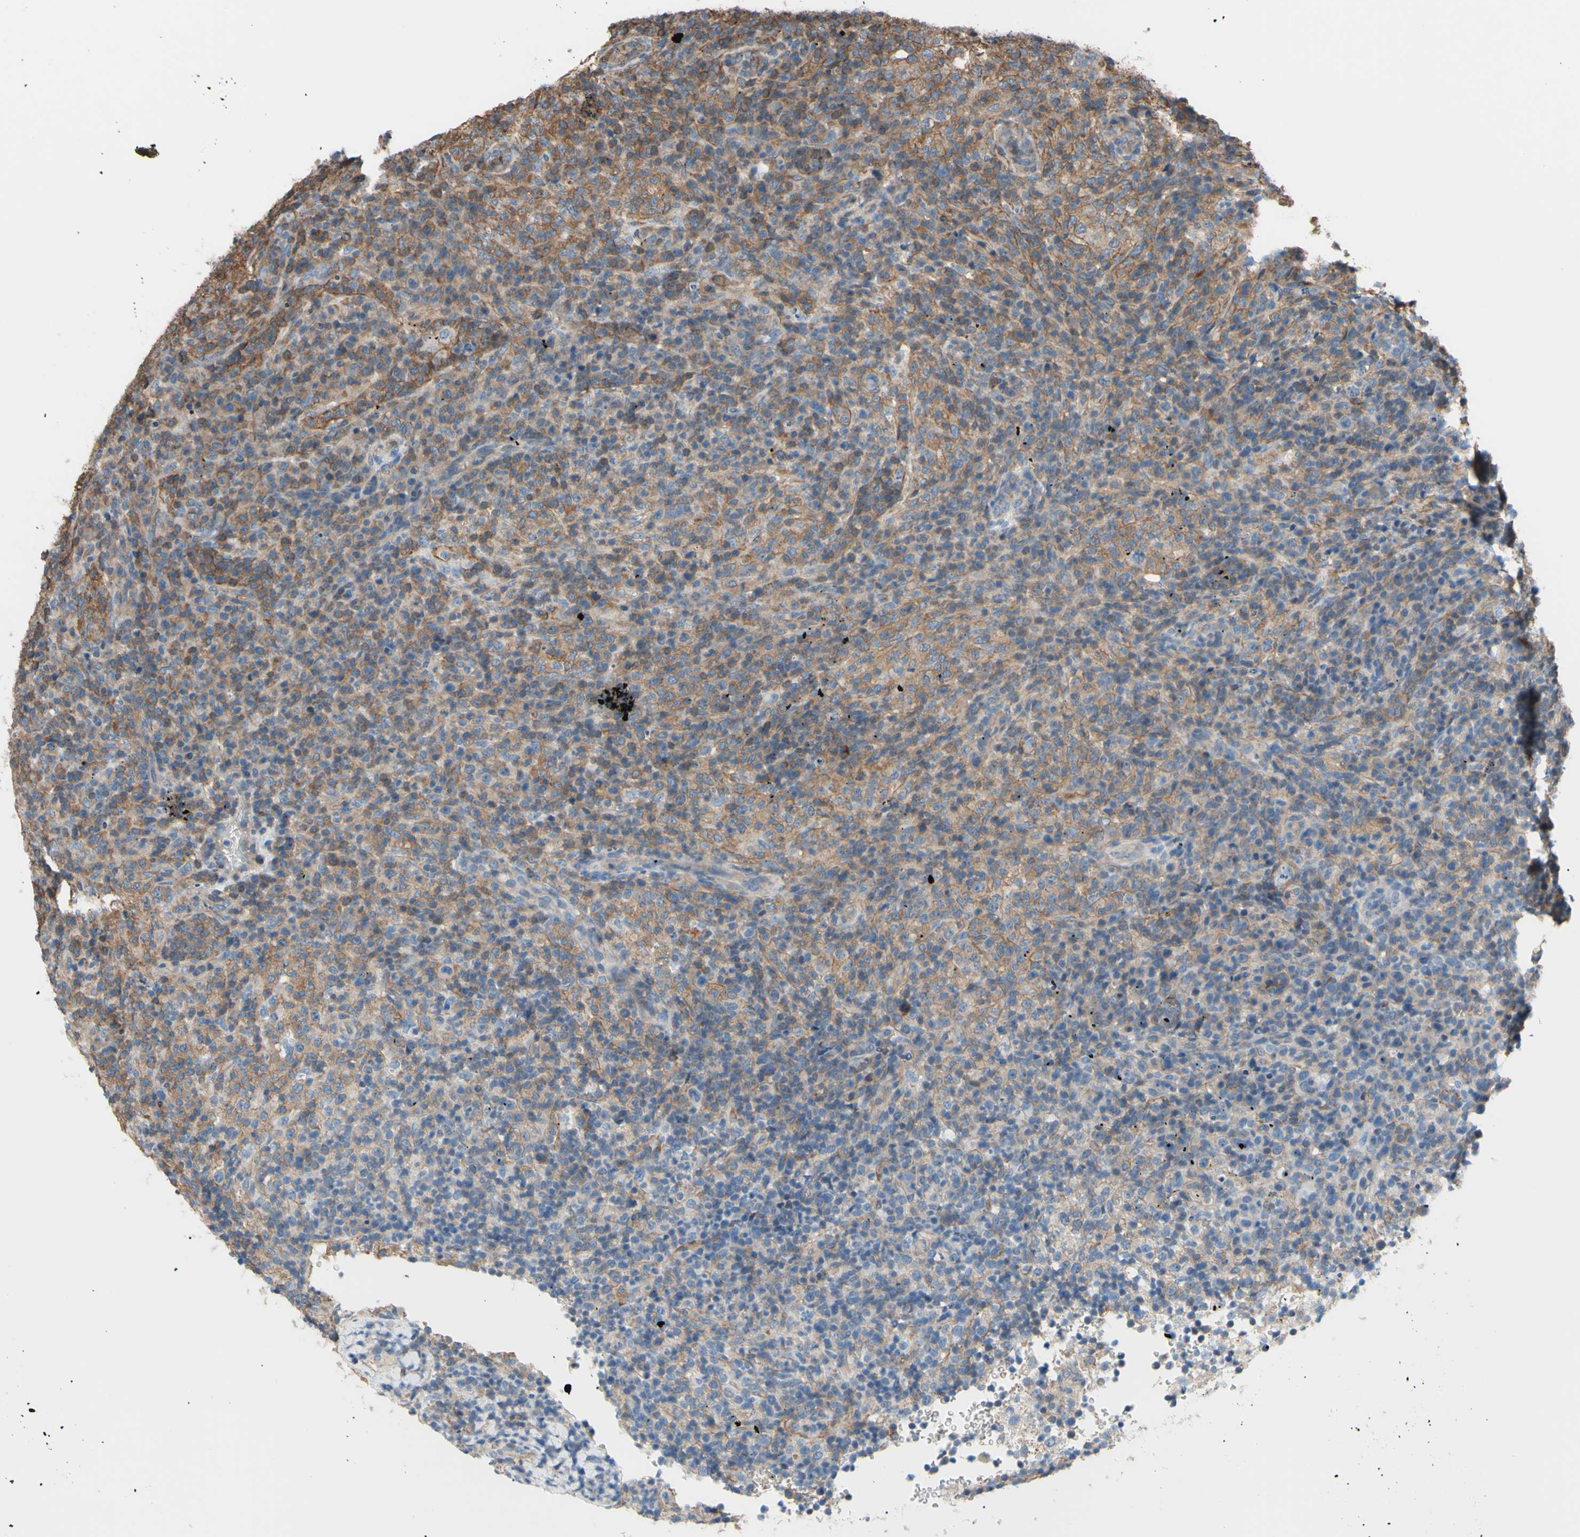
{"staining": {"intensity": "weak", "quantity": "25%-75%", "location": "cytoplasmic/membranous"}, "tissue": "lymphoma", "cell_type": "Tumor cells", "image_type": "cancer", "snomed": [{"axis": "morphology", "description": "Malignant lymphoma, non-Hodgkin's type, High grade"}, {"axis": "topography", "description": "Lymph node"}], "caption": "This is a histology image of IHC staining of malignant lymphoma, non-Hodgkin's type (high-grade), which shows weak staining in the cytoplasmic/membranous of tumor cells.", "gene": "ADD1", "patient": {"sex": "female", "age": 76}}